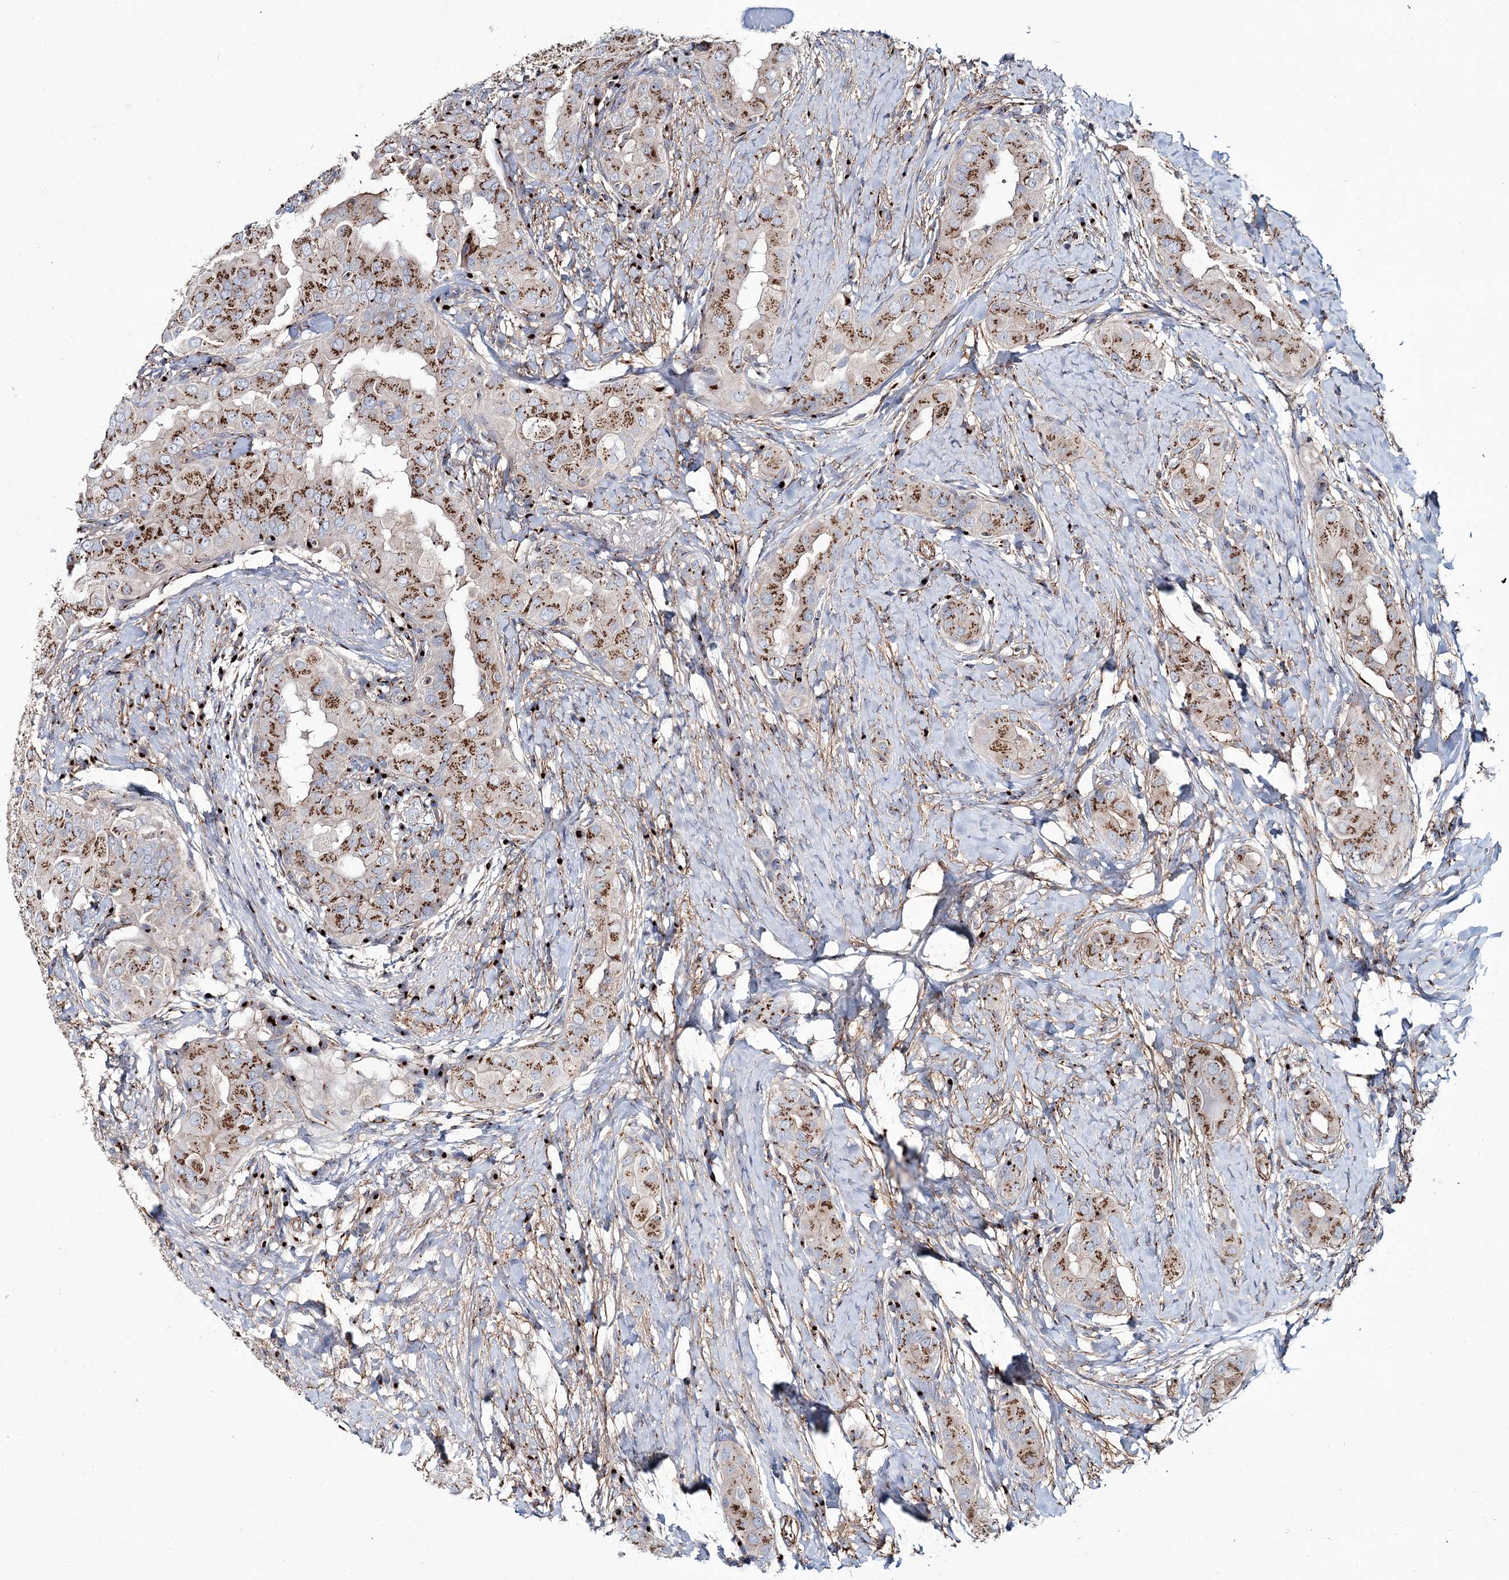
{"staining": {"intensity": "moderate", "quantity": ">75%", "location": "cytoplasmic/membranous"}, "tissue": "thyroid cancer", "cell_type": "Tumor cells", "image_type": "cancer", "snomed": [{"axis": "morphology", "description": "Papillary adenocarcinoma, NOS"}, {"axis": "topography", "description": "Thyroid gland"}], "caption": "Immunohistochemistry image of human papillary adenocarcinoma (thyroid) stained for a protein (brown), which reveals medium levels of moderate cytoplasmic/membranous staining in approximately >75% of tumor cells.", "gene": "MAN1A2", "patient": {"sex": "male", "age": 33}}